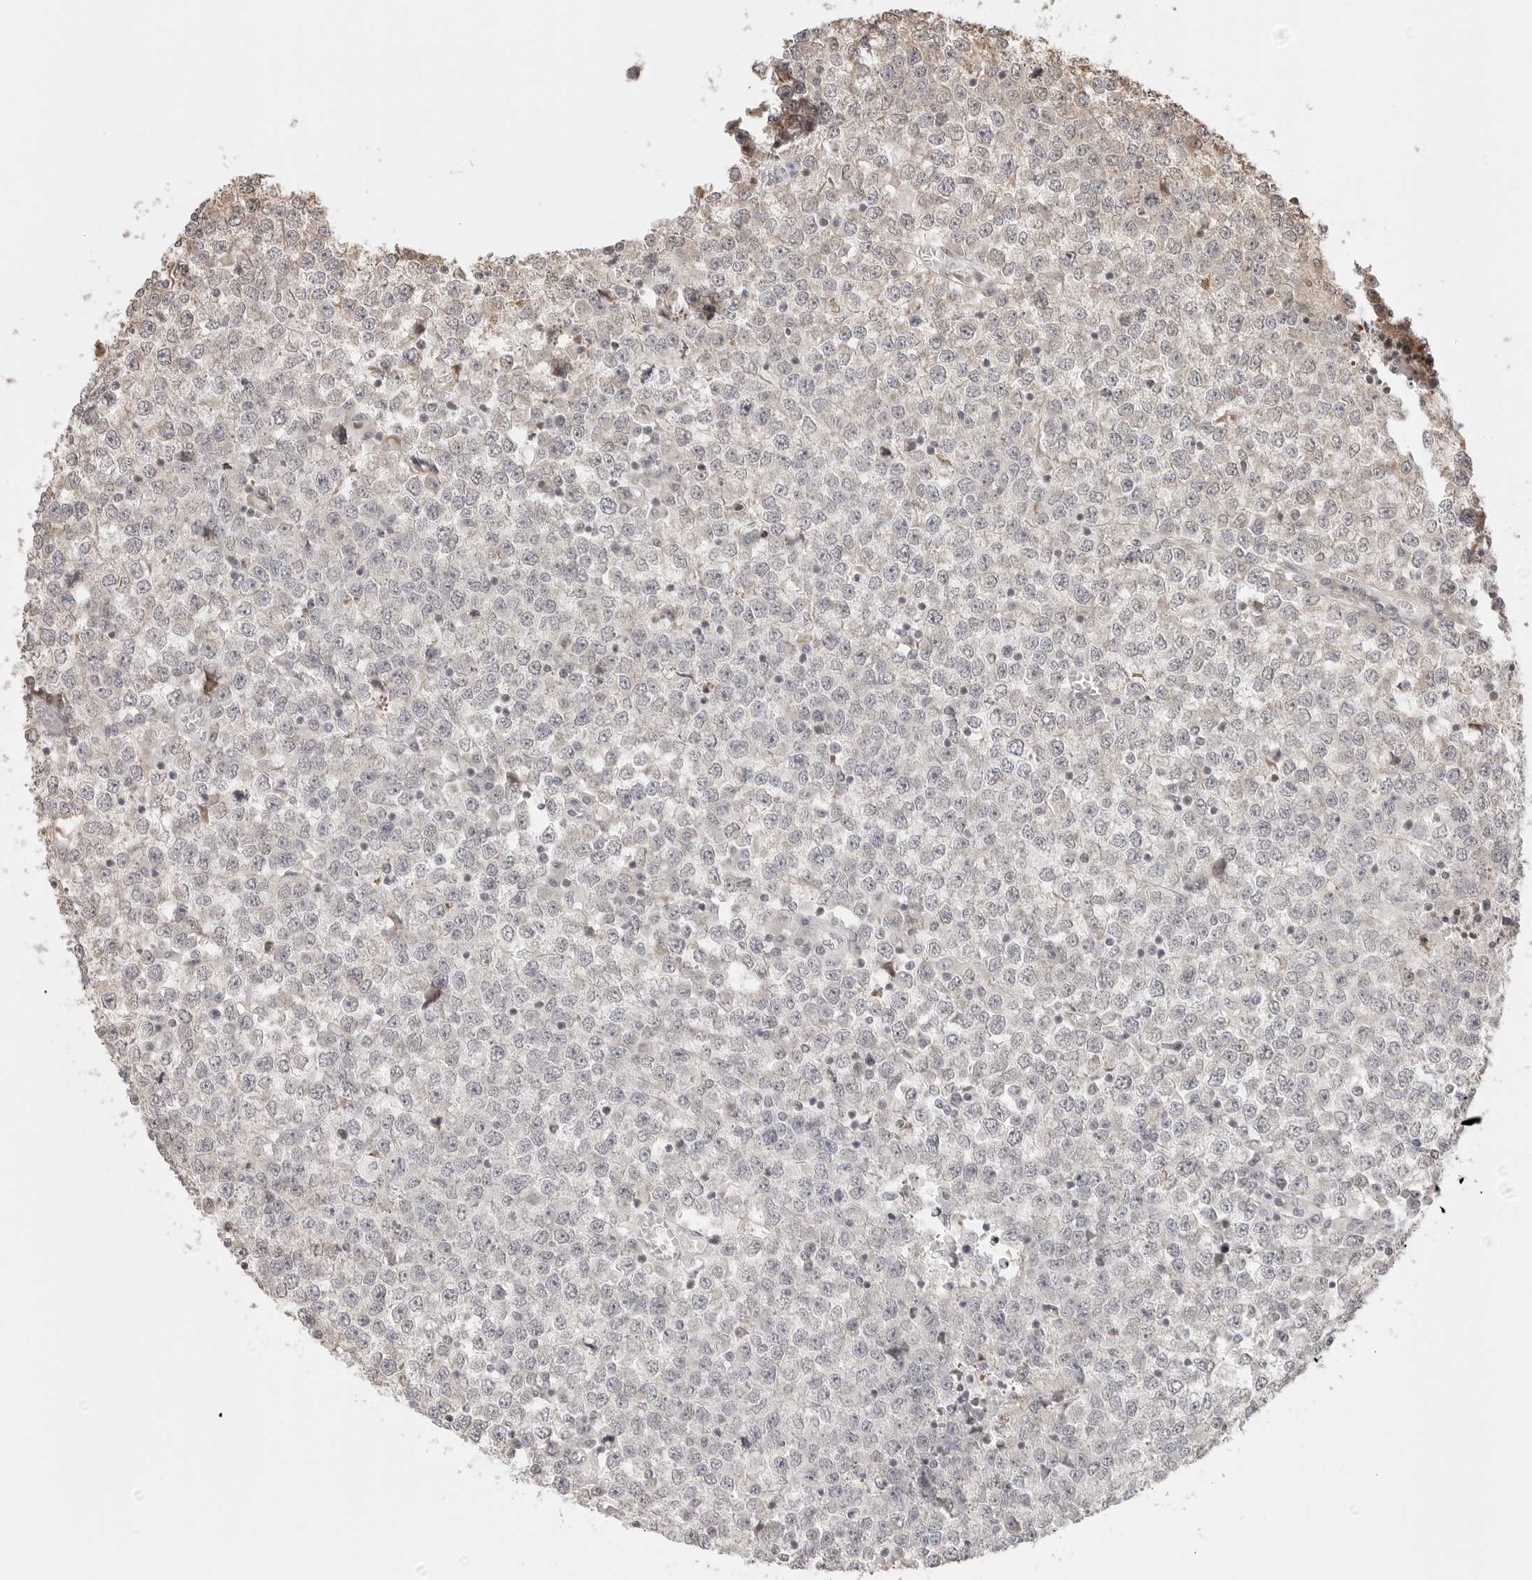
{"staining": {"intensity": "negative", "quantity": "none", "location": "none"}, "tissue": "testis cancer", "cell_type": "Tumor cells", "image_type": "cancer", "snomed": [{"axis": "morphology", "description": "Seminoma, NOS"}, {"axis": "topography", "description": "Testis"}], "caption": "This is a image of immunohistochemistry staining of seminoma (testis), which shows no expression in tumor cells.", "gene": "FKBP14", "patient": {"sex": "male", "age": 65}}